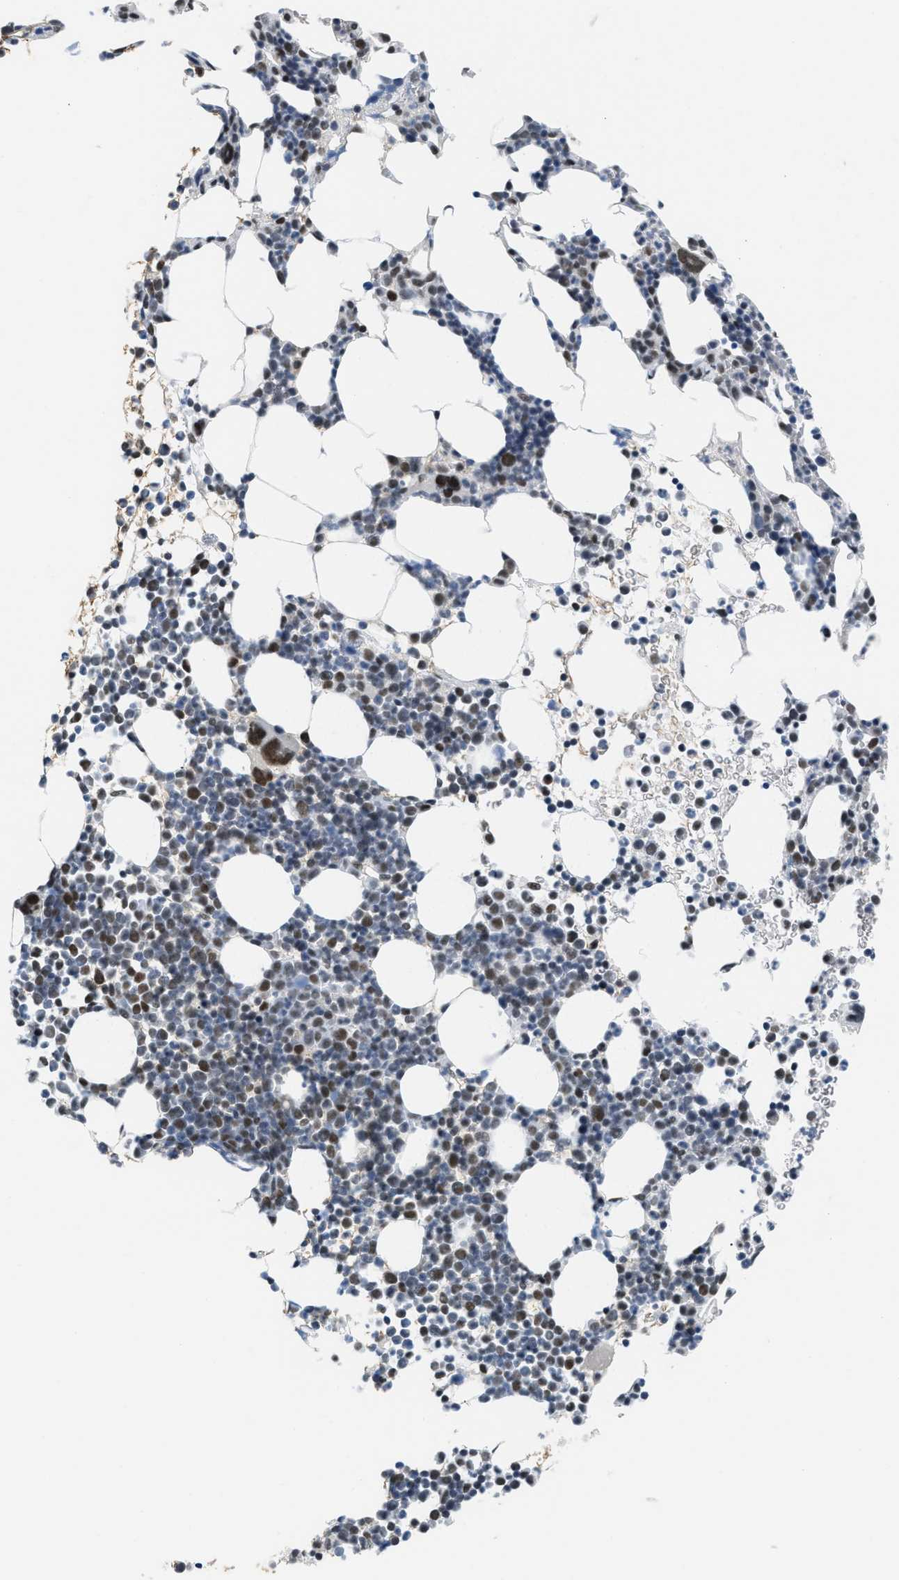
{"staining": {"intensity": "moderate", "quantity": "<25%", "location": "nuclear"}, "tissue": "bone marrow", "cell_type": "Hematopoietic cells", "image_type": "normal", "snomed": [{"axis": "morphology", "description": "Normal tissue, NOS"}, {"axis": "morphology", "description": "Inflammation, NOS"}, {"axis": "topography", "description": "Bone marrow"}], "caption": "Bone marrow stained for a protein reveals moderate nuclear positivity in hematopoietic cells. The staining is performed using DAB (3,3'-diaminobenzidine) brown chromogen to label protein expression. The nuclei are counter-stained blue using hematoxylin.", "gene": "SCAF4", "patient": {"sex": "female", "age": 67}}